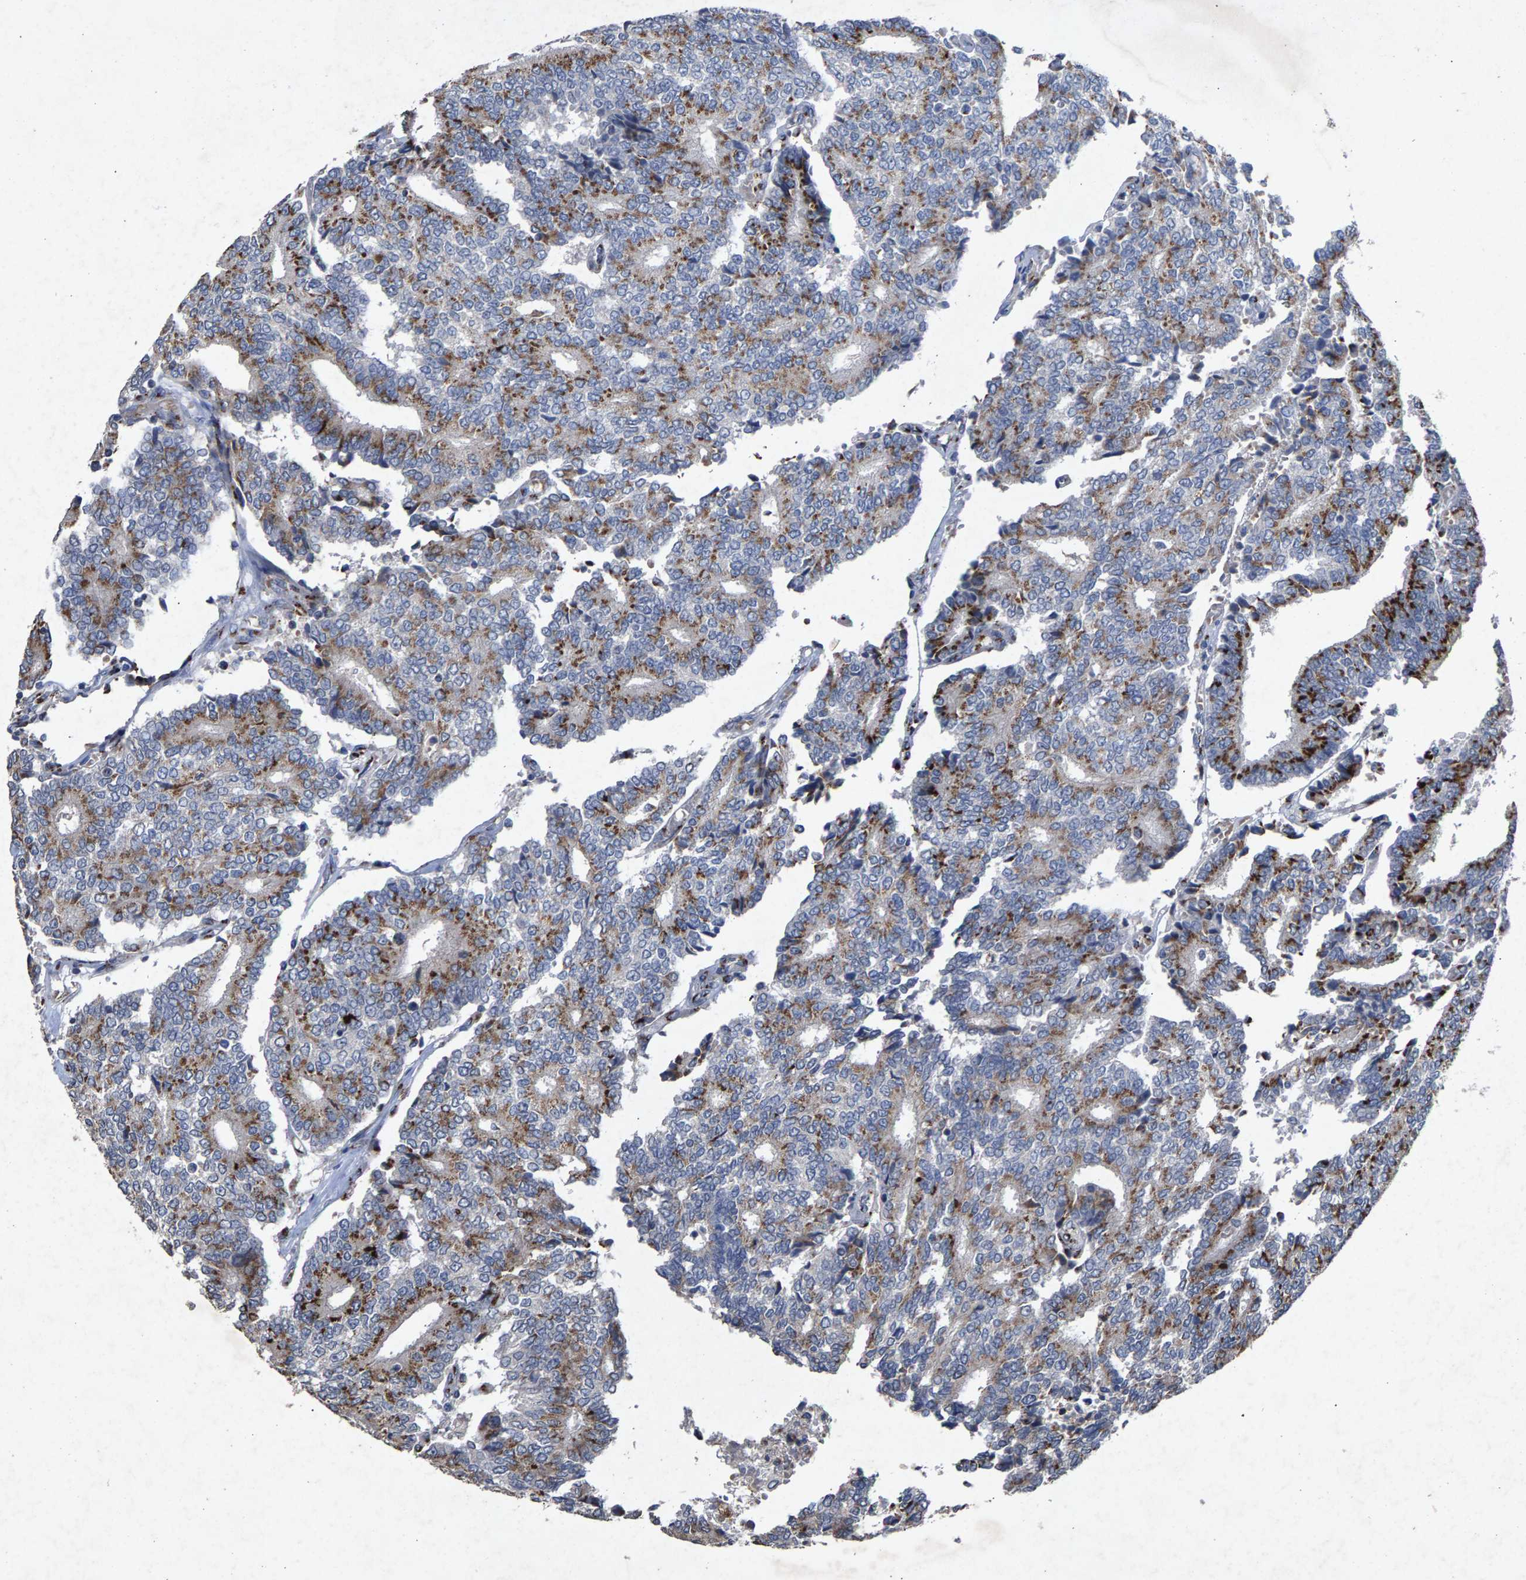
{"staining": {"intensity": "moderate", "quantity": ">75%", "location": "cytoplasmic/membranous"}, "tissue": "prostate cancer", "cell_type": "Tumor cells", "image_type": "cancer", "snomed": [{"axis": "morphology", "description": "Adenocarcinoma, High grade"}, {"axis": "topography", "description": "Prostate"}], "caption": "Immunohistochemistry image of neoplastic tissue: human prostate cancer stained using IHC demonstrates medium levels of moderate protein expression localized specifically in the cytoplasmic/membranous of tumor cells, appearing as a cytoplasmic/membranous brown color.", "gene": "MAN2A1", "patient": {"sex": "male", "age": 55}}